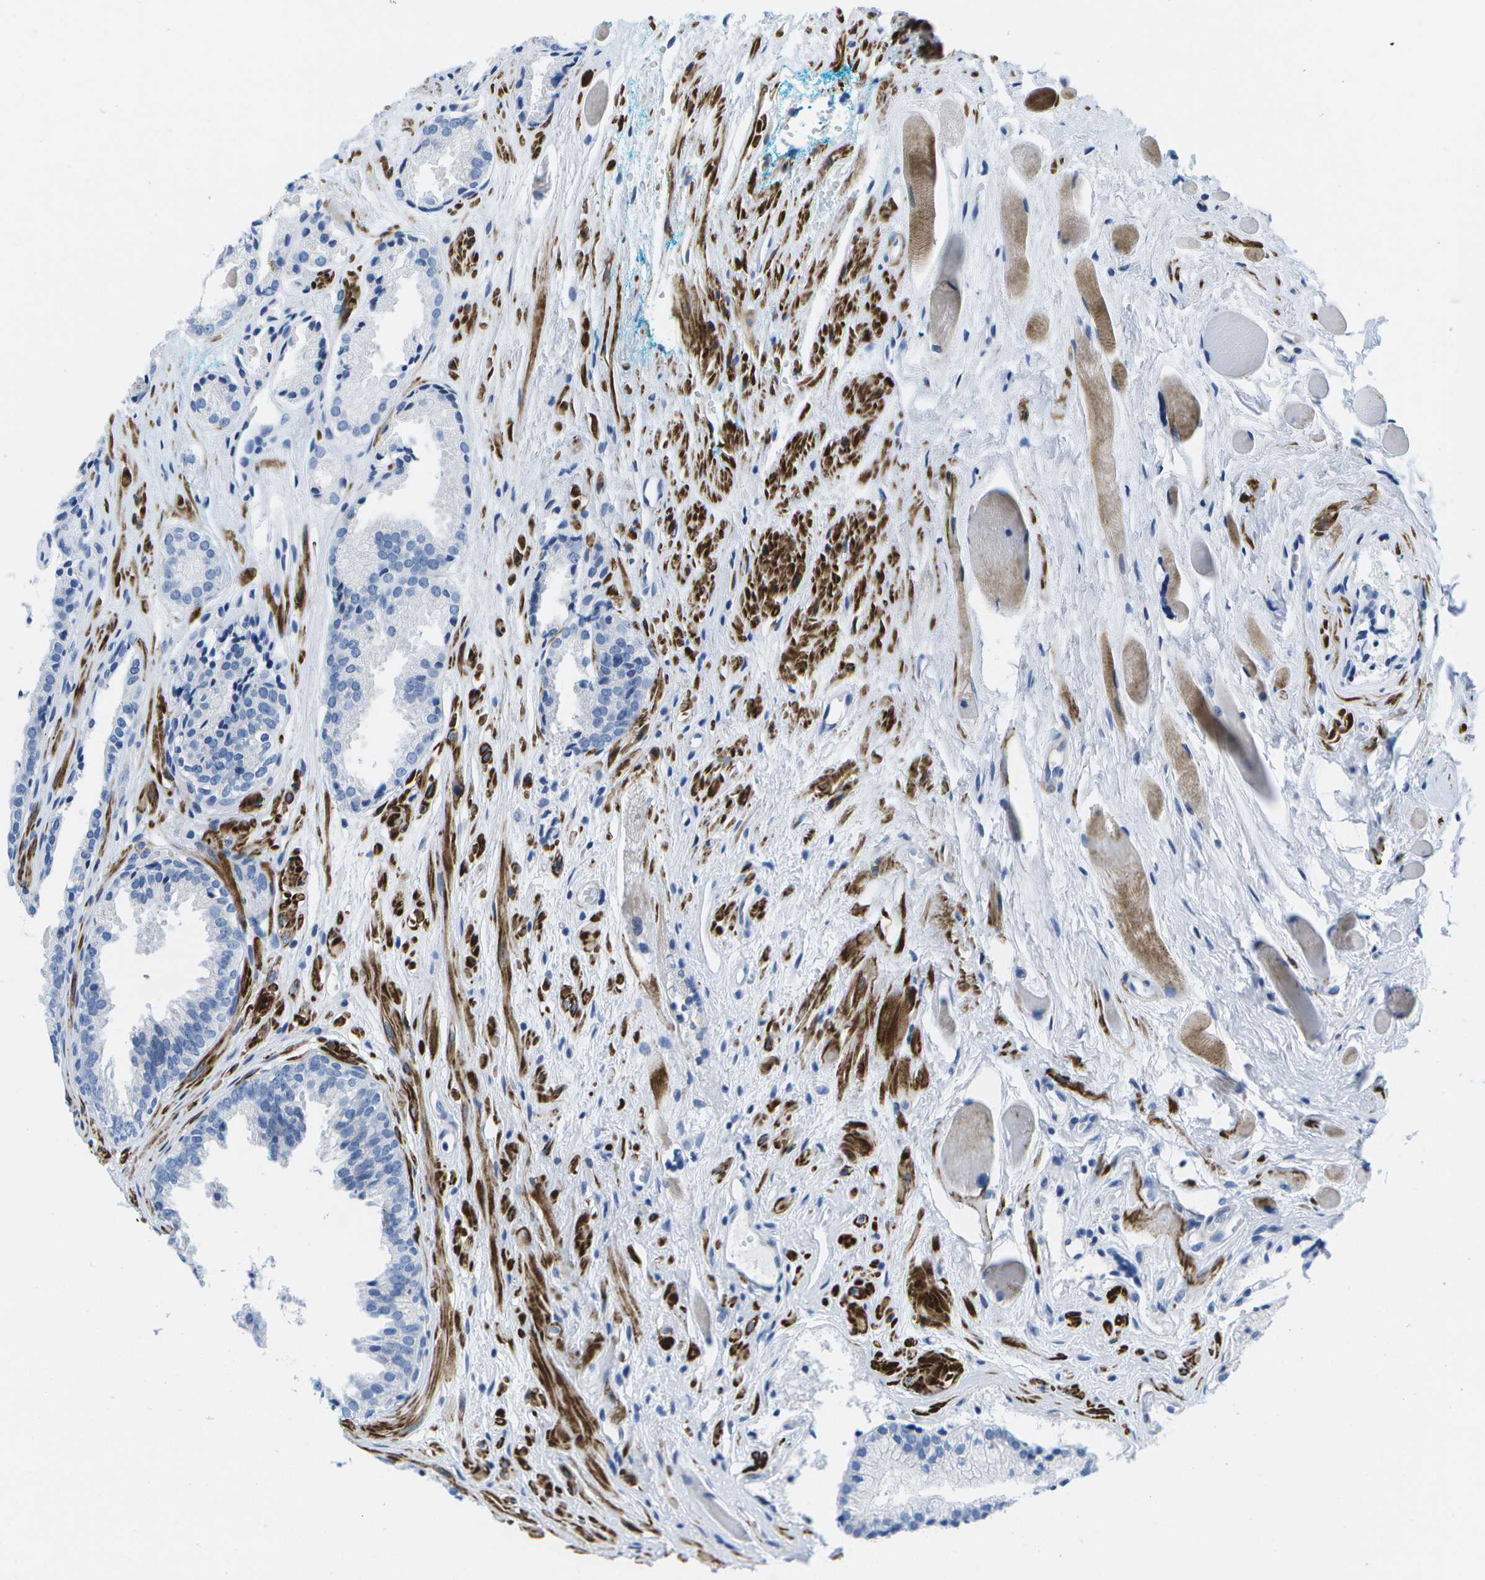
{"staining": {"intensity": "negative", "quantity": "none", "location": "none"}, "tissue": "prostate cancer", "cell_type": "Tumor cells", "image_type": "cancer", "snomed": [{"axis": "morphology", "description": "Adenocarcinoma, Low grade"}, {"axis": "topography", "description": "Prostate"}], "caption": "The photomicrograph shows no staining of tumor cells in prostate cancer.", "gene": "ADGRG6", "patient": {"sex": "male", "age": 53}}